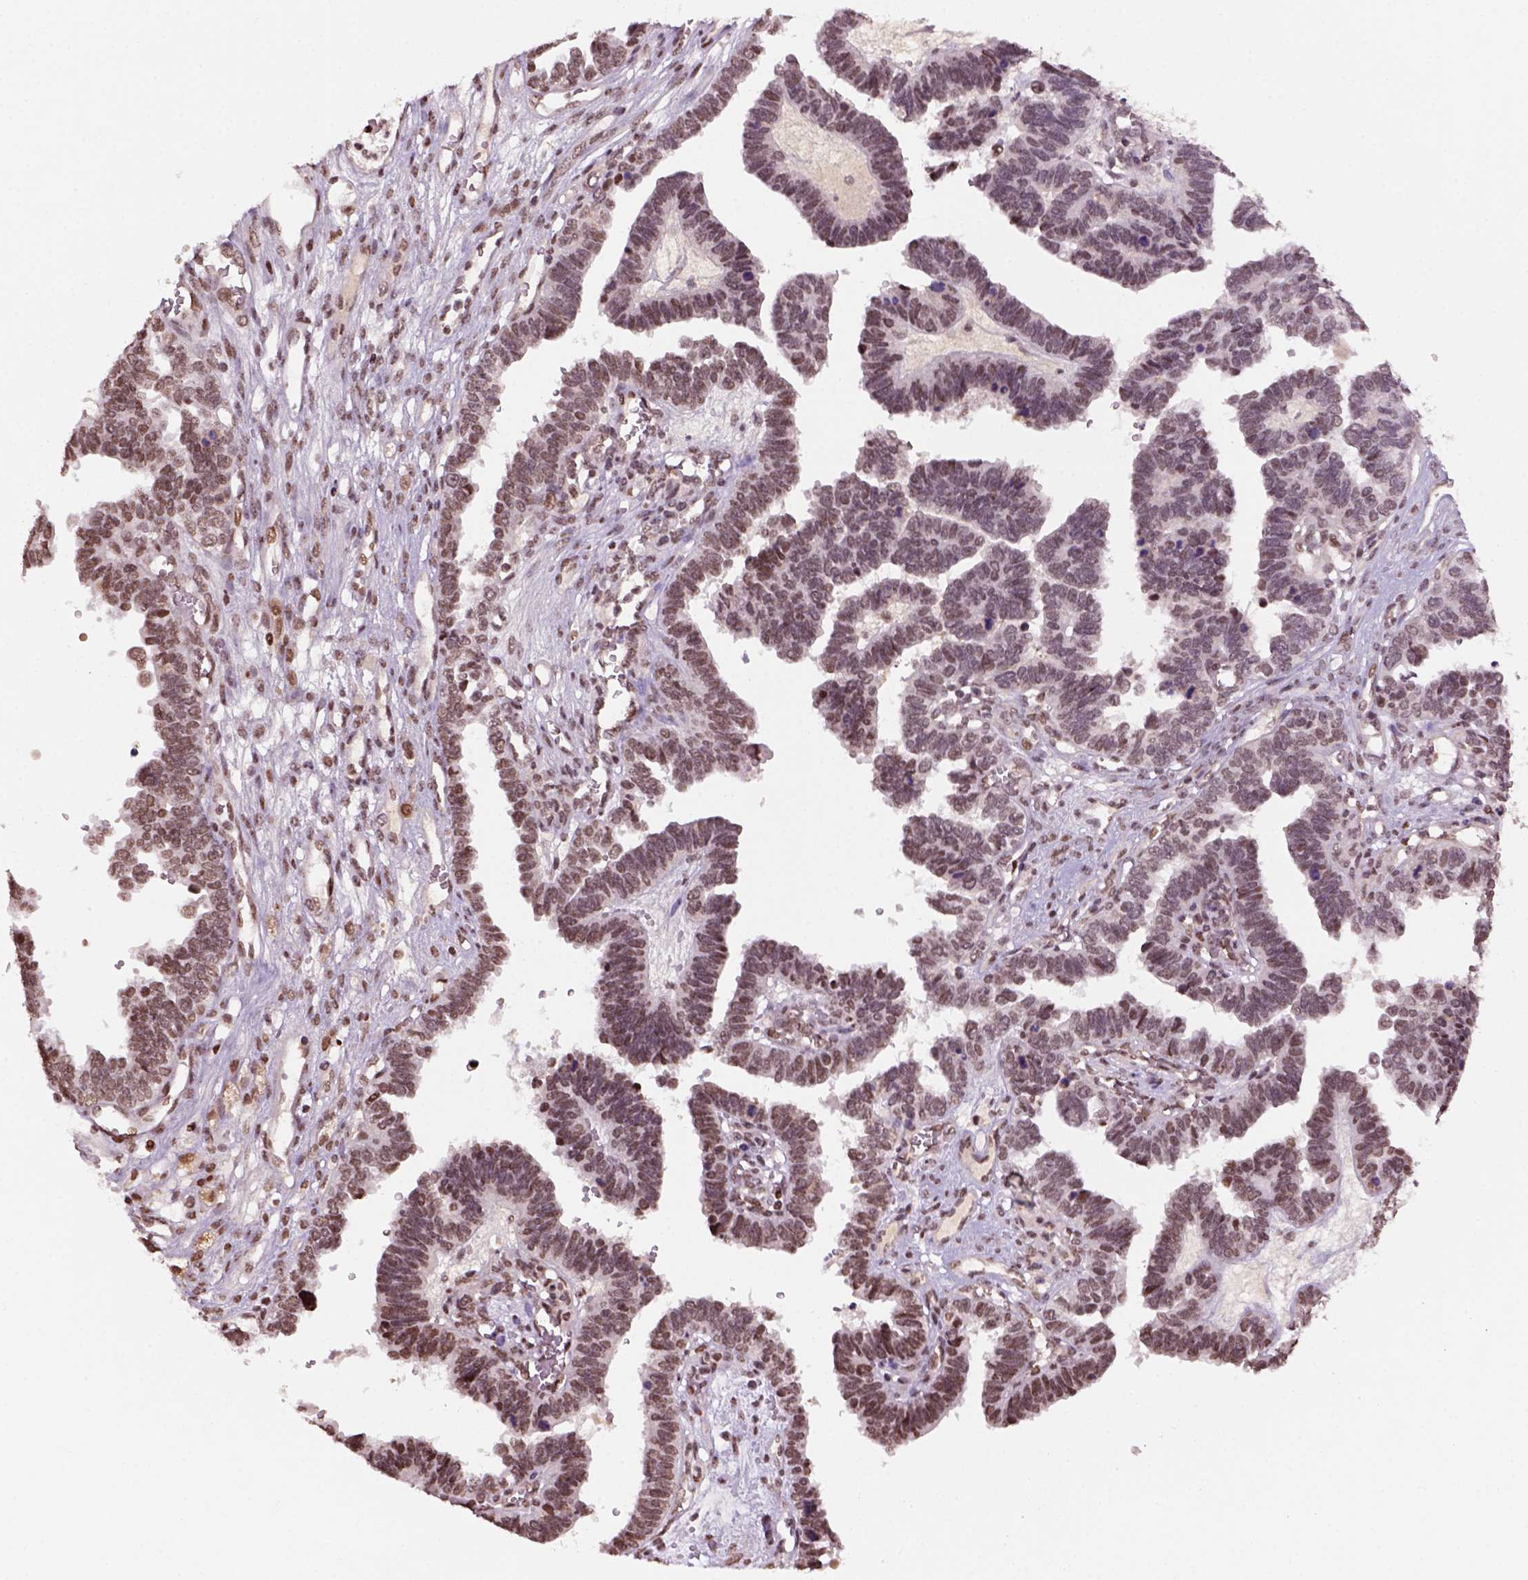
{"staining": {"intensity": "moderate", "quantity": ">75%", "location": "nuclear"}, "tissue": "ovarian cancer", "cell_type": "Tumor cells", "image_type": "cancer", "snomed": [{"axis": "morphology", "description": "Cystadenocarcinoma, serous, NOS"}, {"axis": "topography", "description": "Ovary"}], "caption": "Ovarian cancer was stained to show a protein in brown. There is medium levels of moderate nuclear staining in approximately >75% of tumor cells.", "gene": "GOT1", "patient": {"sex": "female", "age": 51}}